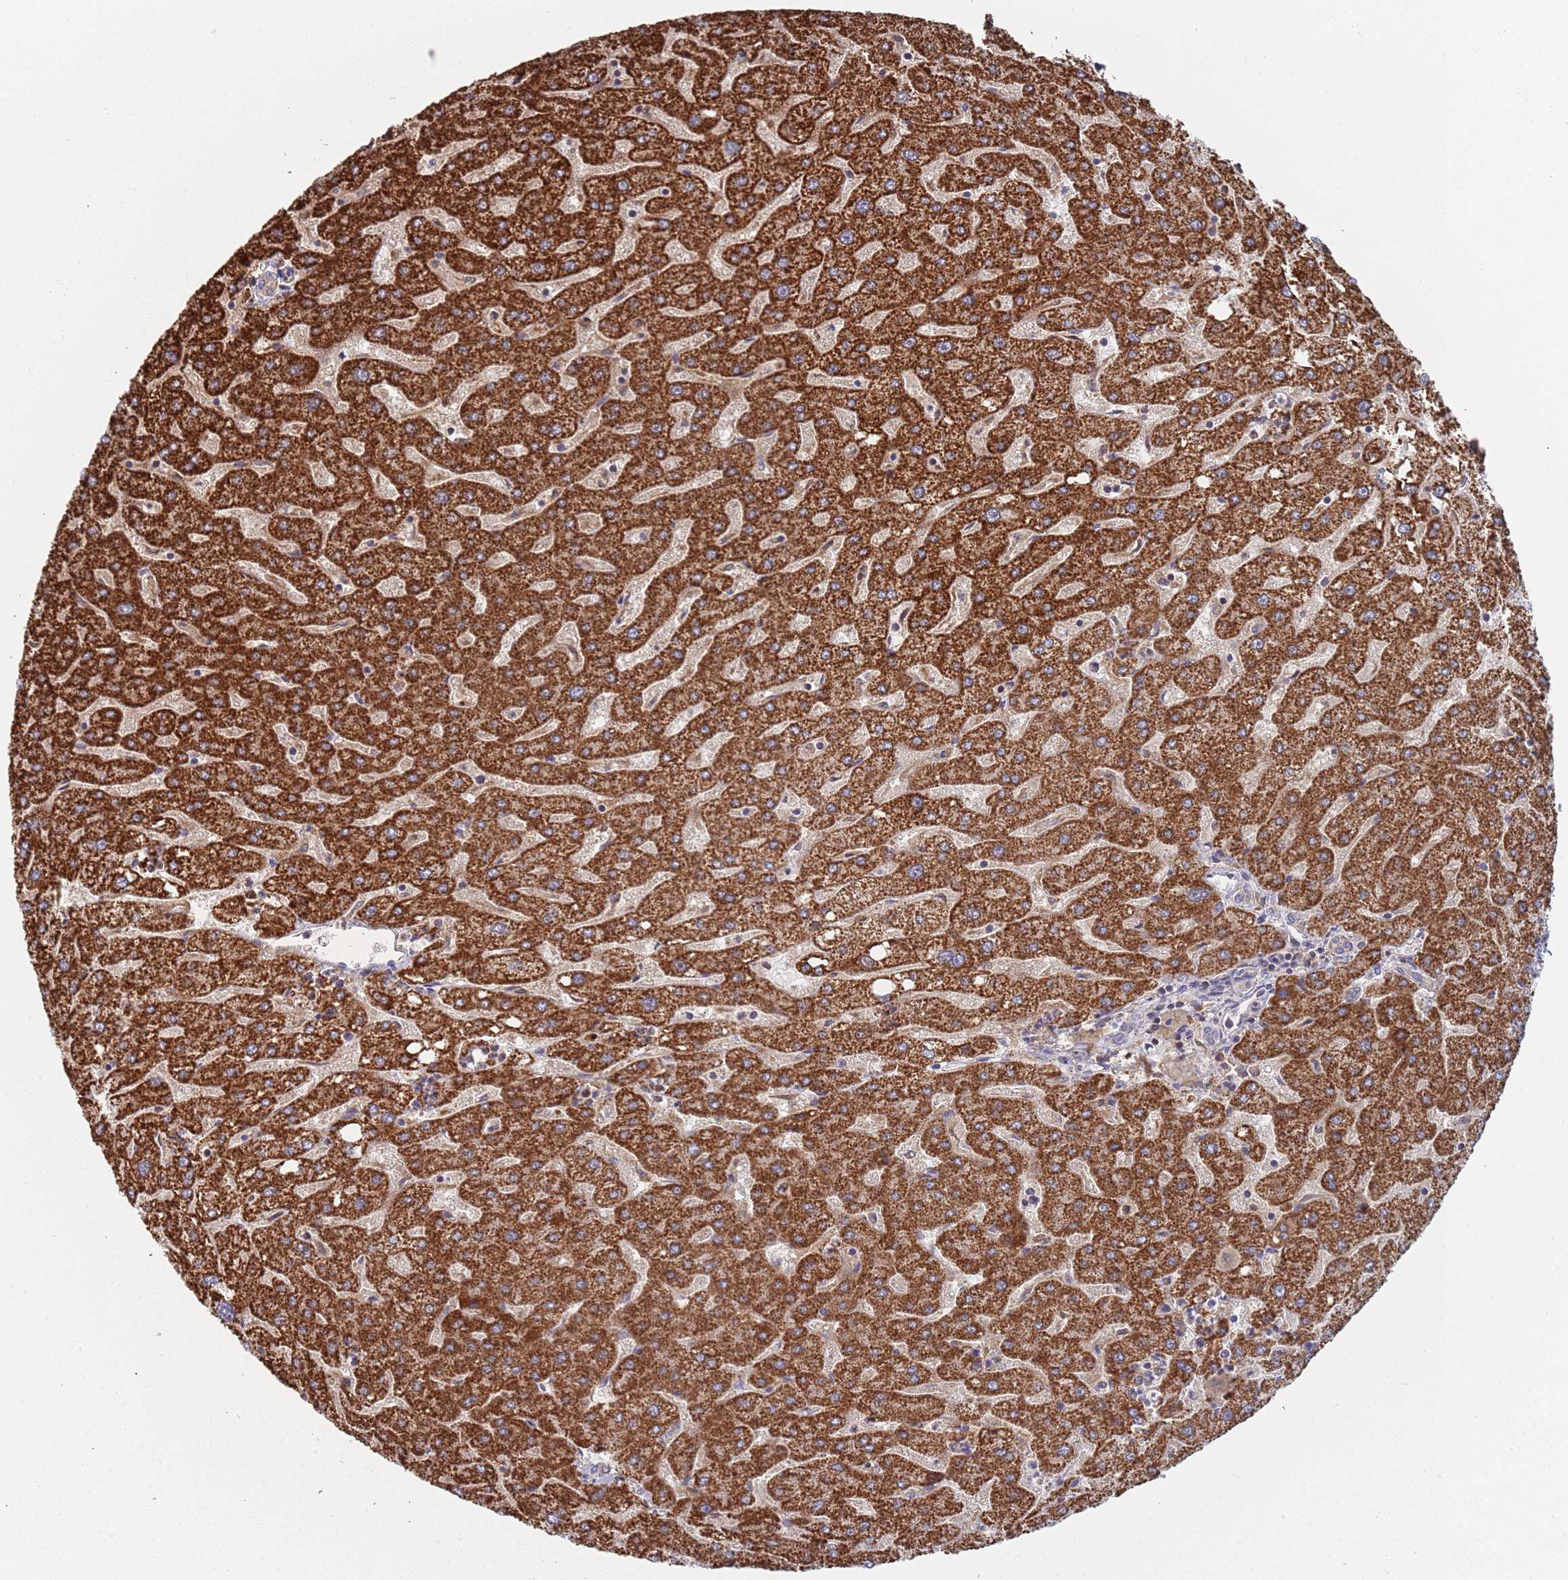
{"staining": {"intensity": "weak", "quantity": "25%-75%", "location": "cytoplasmic/membranous"}, "tissue": "liver", "cell_type": "Cholangiocytes", "image_type": "normal", "snomed": [{"axis": "morphology", "description": "Normal tissue, NOS"}, {"axis": "topography", "description": "Liver"}], "caption": "Immunohistochemistry micrograph of benign liver stained for a protein (brown), which exhibits low levels of weak cytoplasmic/membranous positivity in about 25%-75% of cholangiocytes.", "gene": "GDI1", "patient": {"sex": "male", "age": 67}}